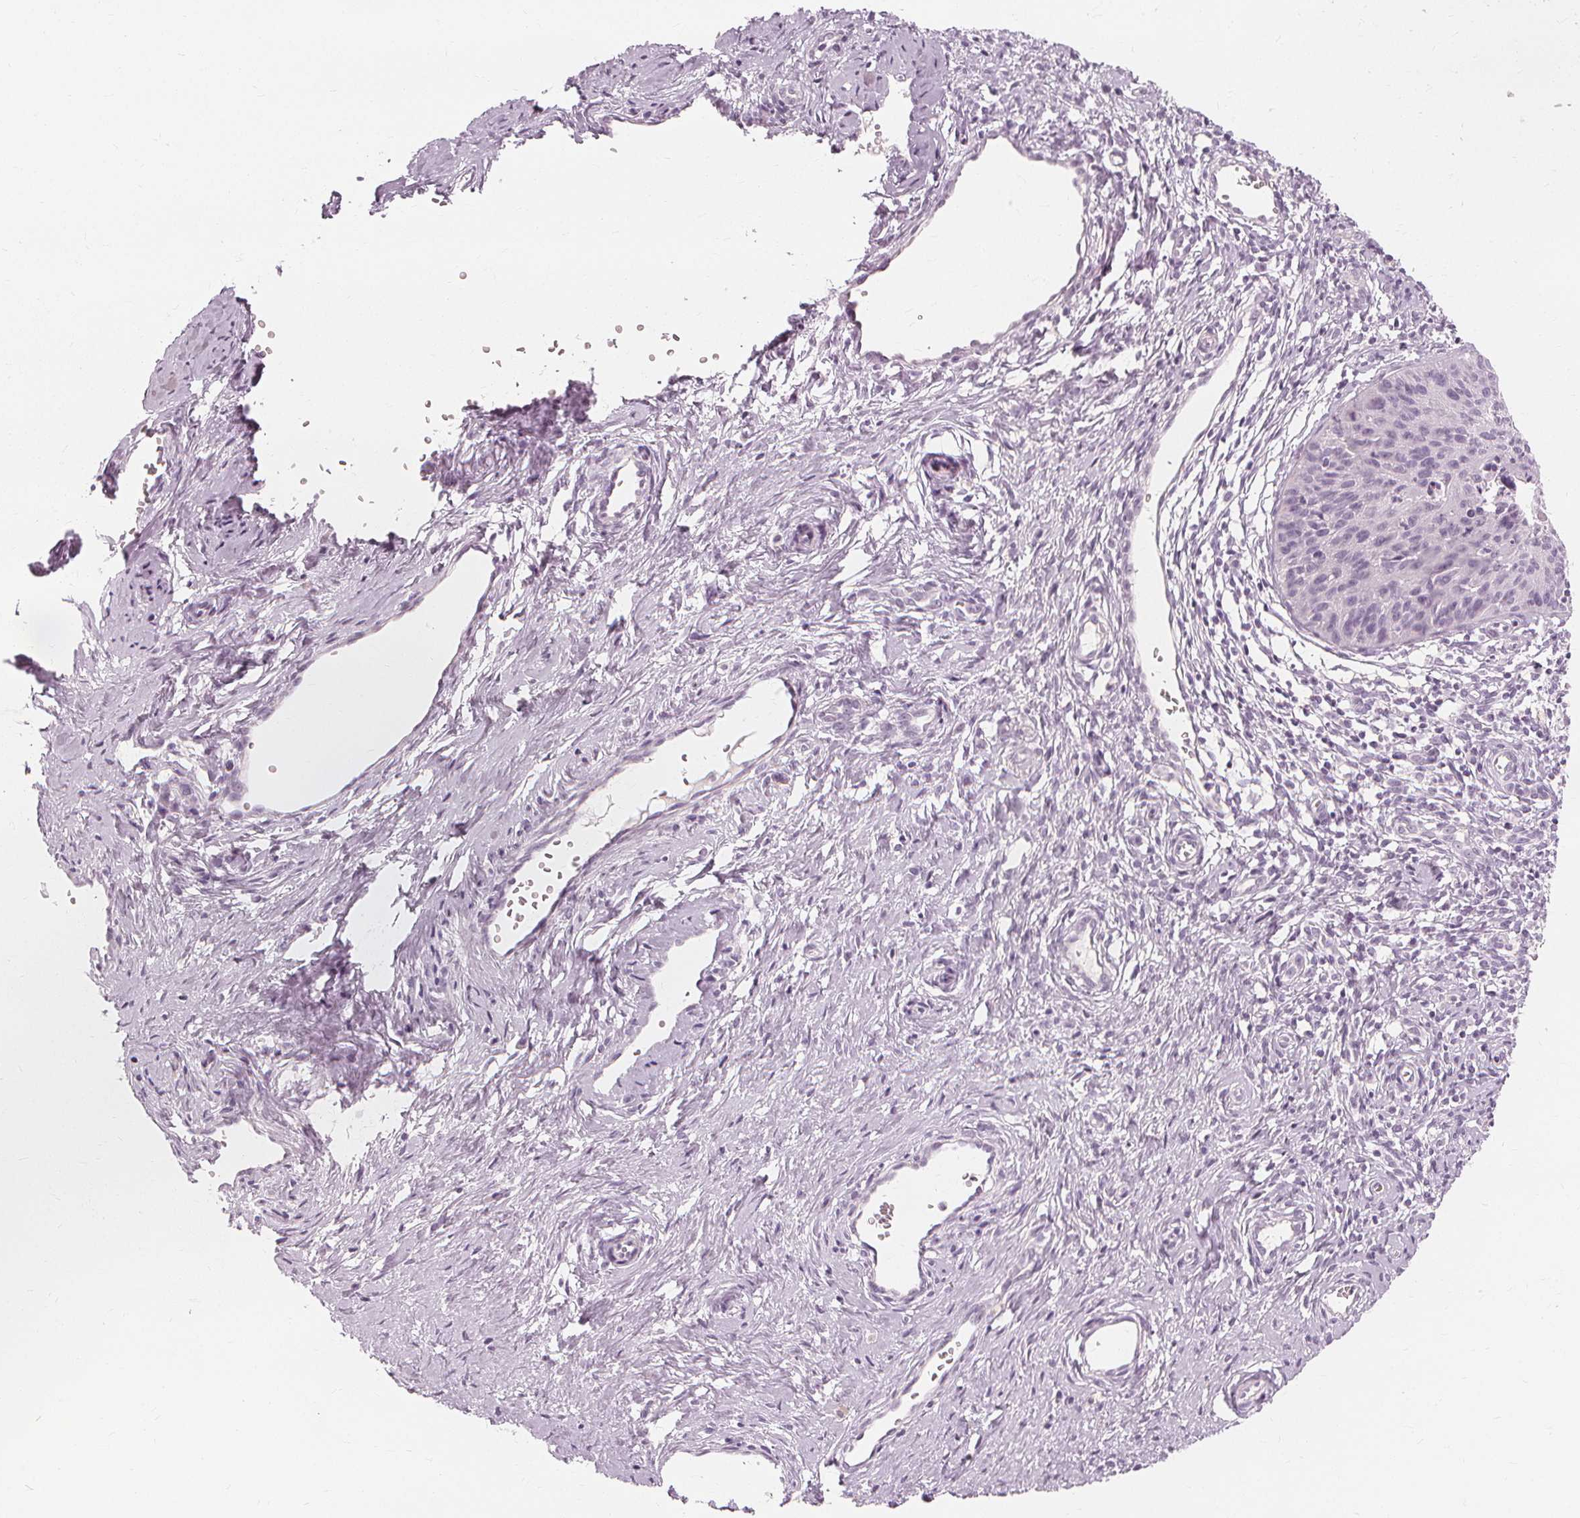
{"staining": {"intensity": "negative", "quantity": "none", "location": "none"}, "tissue": "cervical cancer", "cell_type": "Tumor cells", "image_type": "cancer", "snomed": [{"axis": "morphology", "description": "Squamous cell carcinoma, NOS"}, {"axis": "topography", "description": "Cervix"}], "caption": "The immunohistochemistry (IHC) micrograph has no significant staining in tumor cells of cervical squamous cell carcinoma tissue.", "gene": "MUC12", "patient": {"sex": "female", "age": 52}}